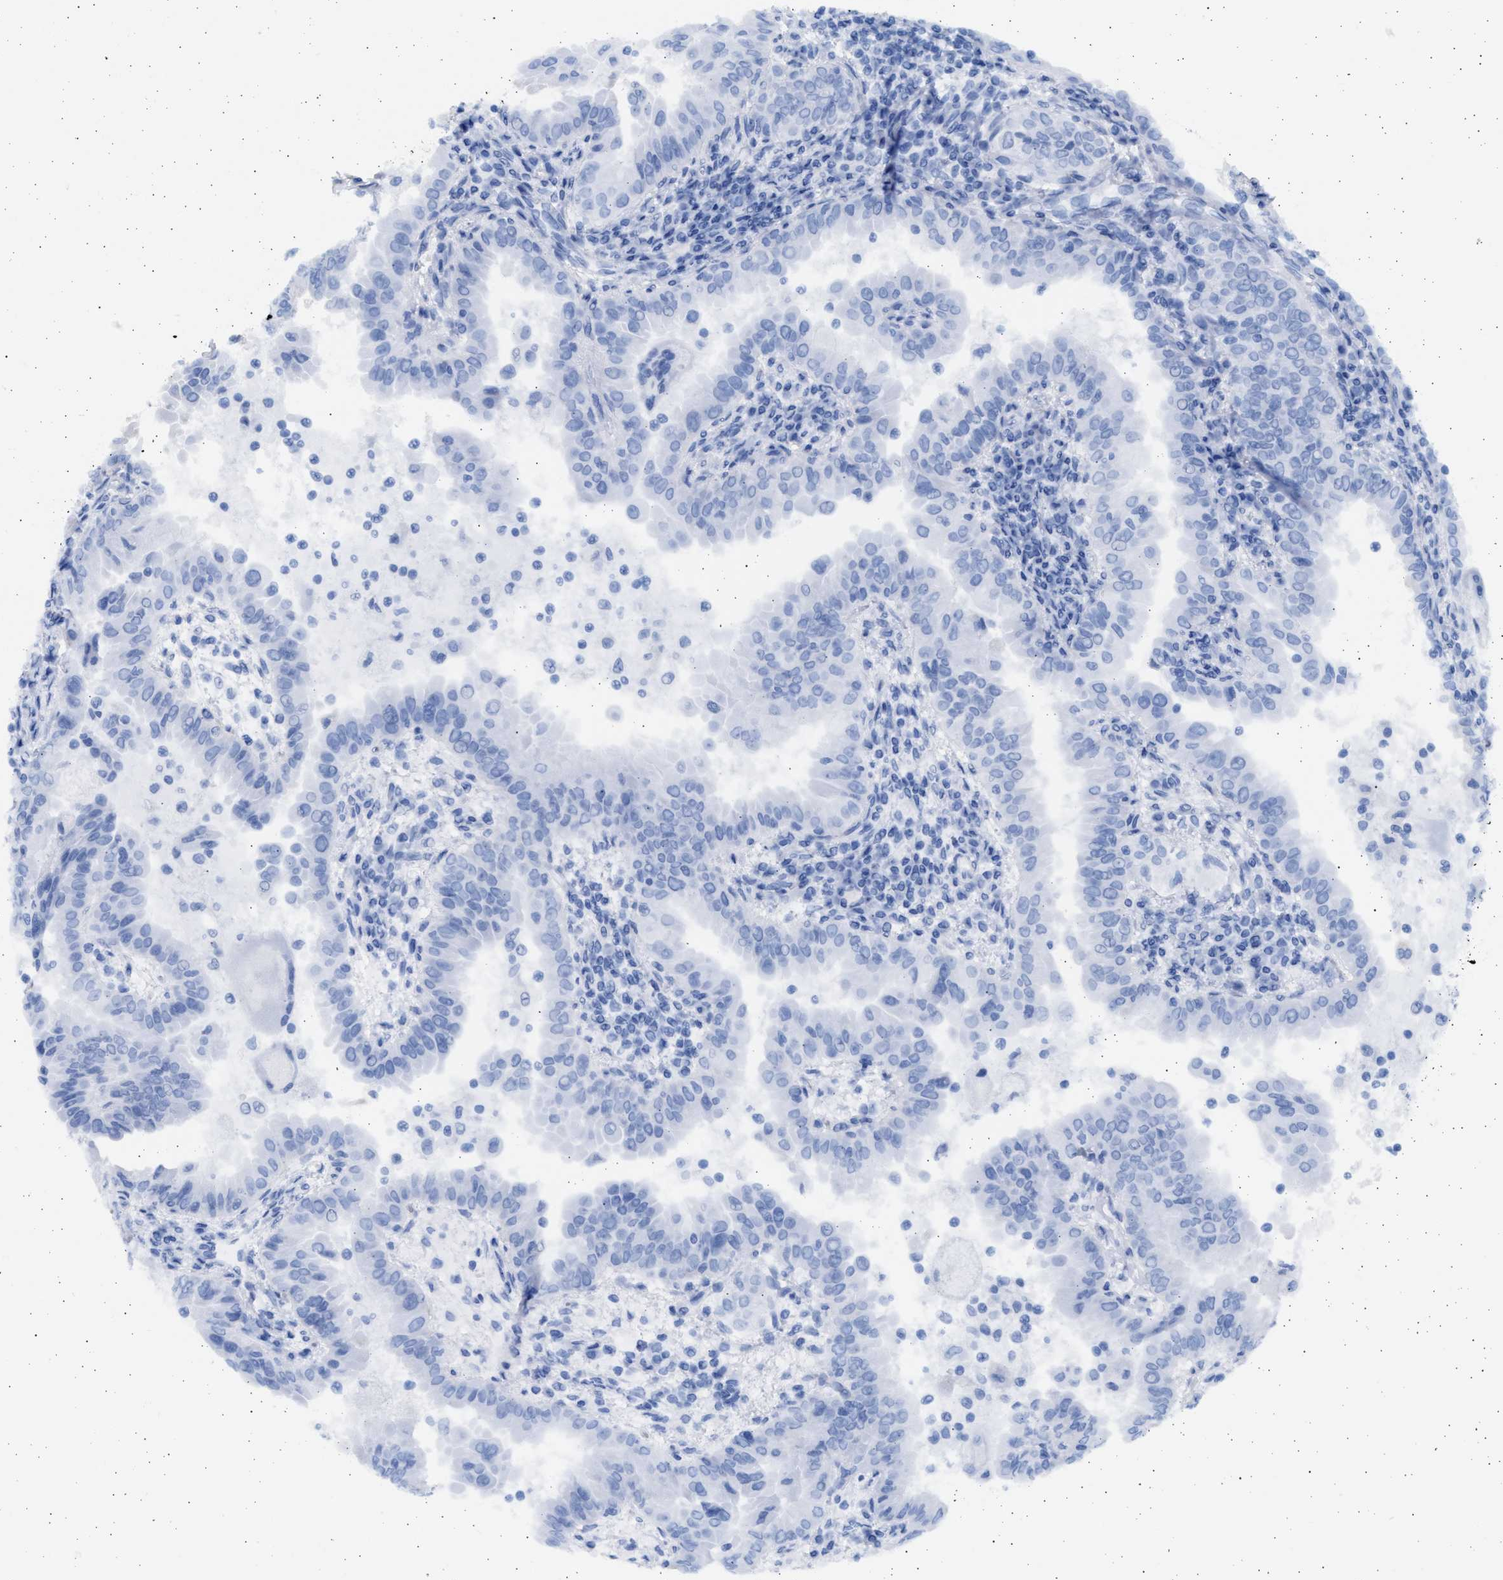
{"staining": {"intensity": "negative", "quantity": "none", "location": "none"}, "tissue": "thyroid cancer", "cell_type": "Tumor cells", "image_type": "cancer", "snomed": [{"axis": "morphology", "description": "Papillary adenocarcinoma, NOS"}, {"axis": "topography", "description": "Thyroid gland"}], "caption": "IHC micrograph of human thyroid cancer (papillary adenocarcinoma) stained for a protein (brown), which shows no expression in tumor cells. Nuclei are stained in blue.", "gene": "NBR1", "patient": {"sex": "male", "age": 33}}